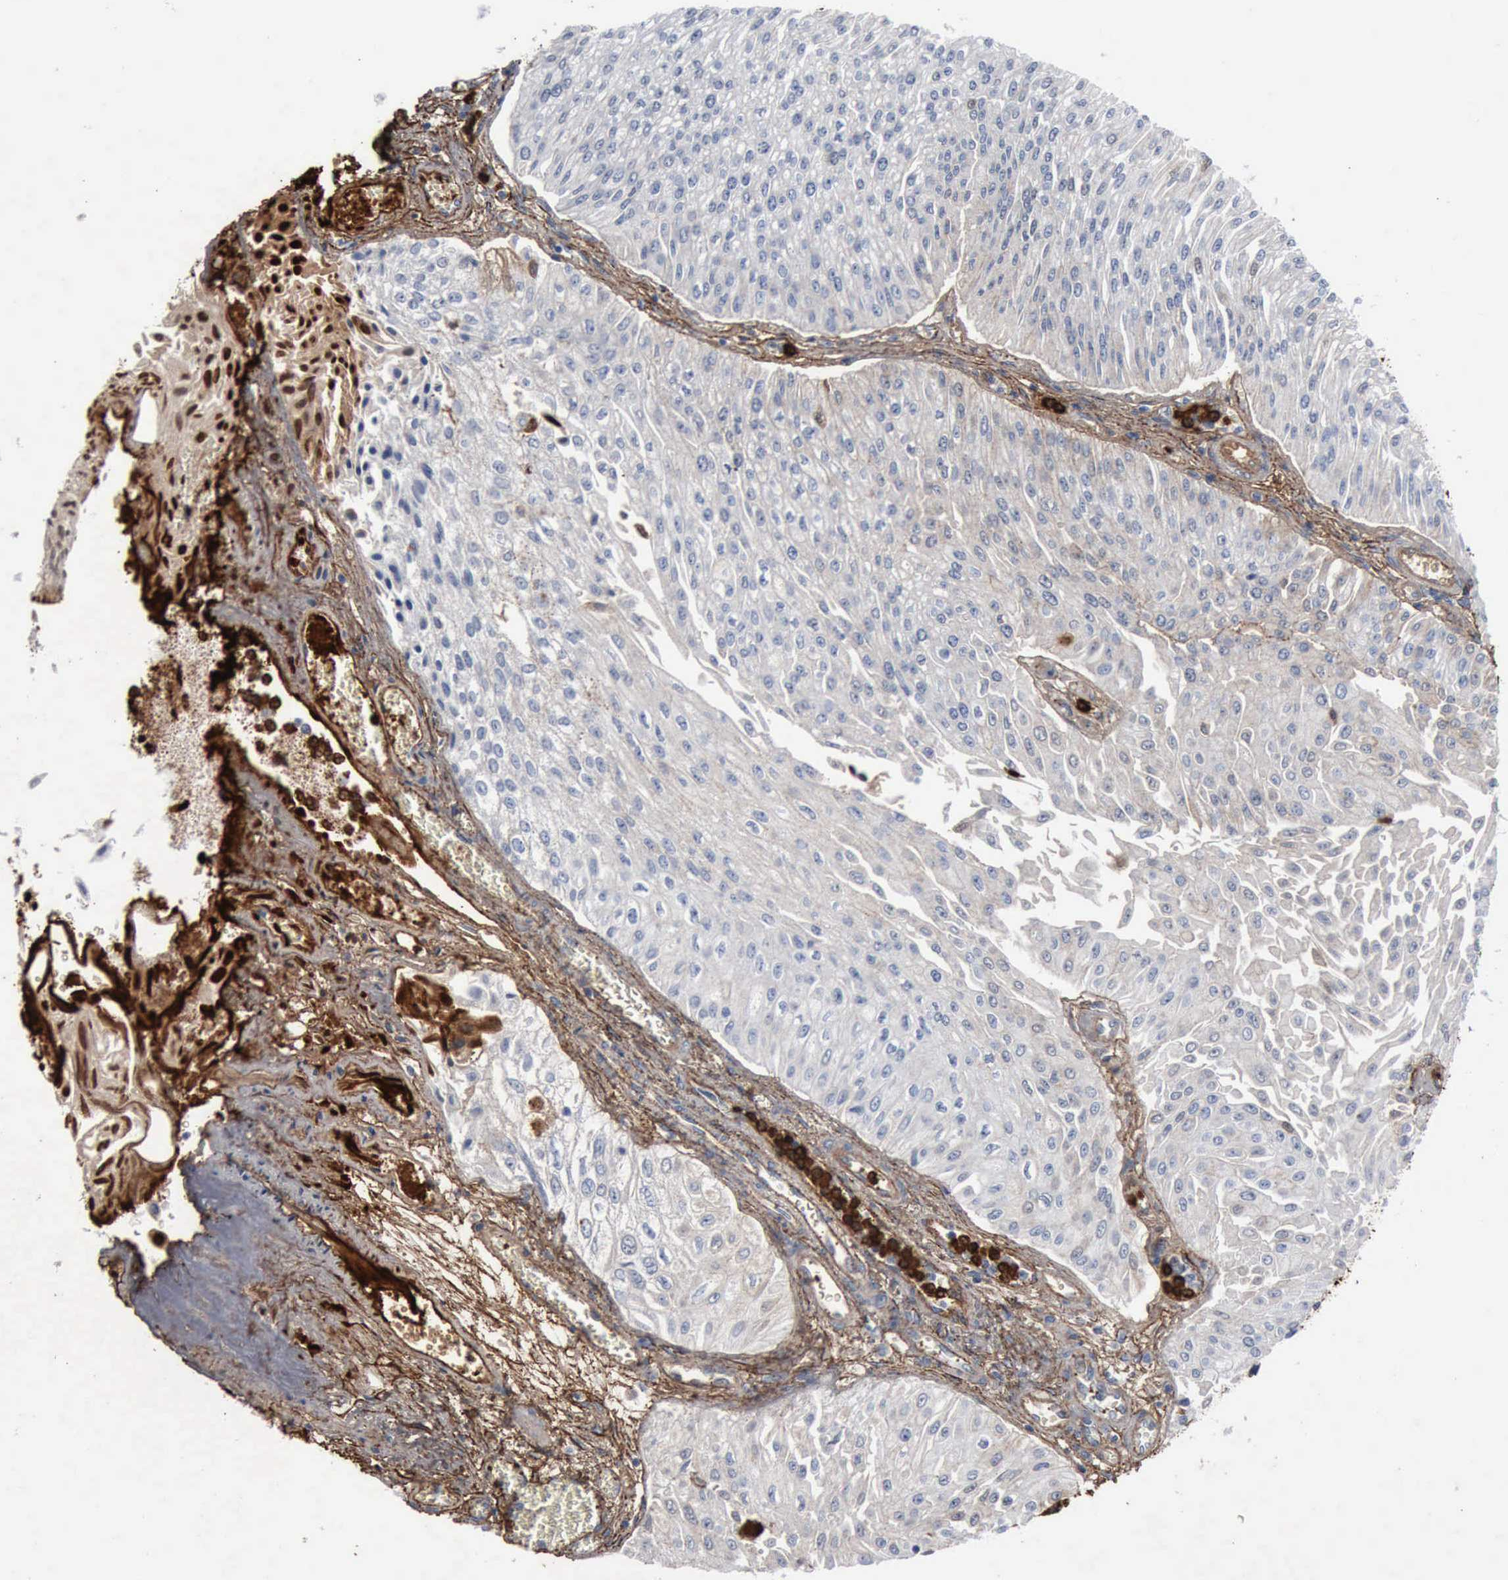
{"staining": {"intensity": "negative", "quantity": "none", "location": "none"}, "tissue": "urothelial cancer", "cell_type": "Tumor cells", "image_type": "cancer", "snomed": [{"axis": "morphology", "description": "Urothelial carcinoma, Low grade"}, {"axis": "topography", "description": "Urinary bladder"}], "caption": "There is no significant positivity in tumor cells of urothelial carcinoma (low-grade).", "gene": "FN1", "patient": {"sex": "male", "age": 86}}